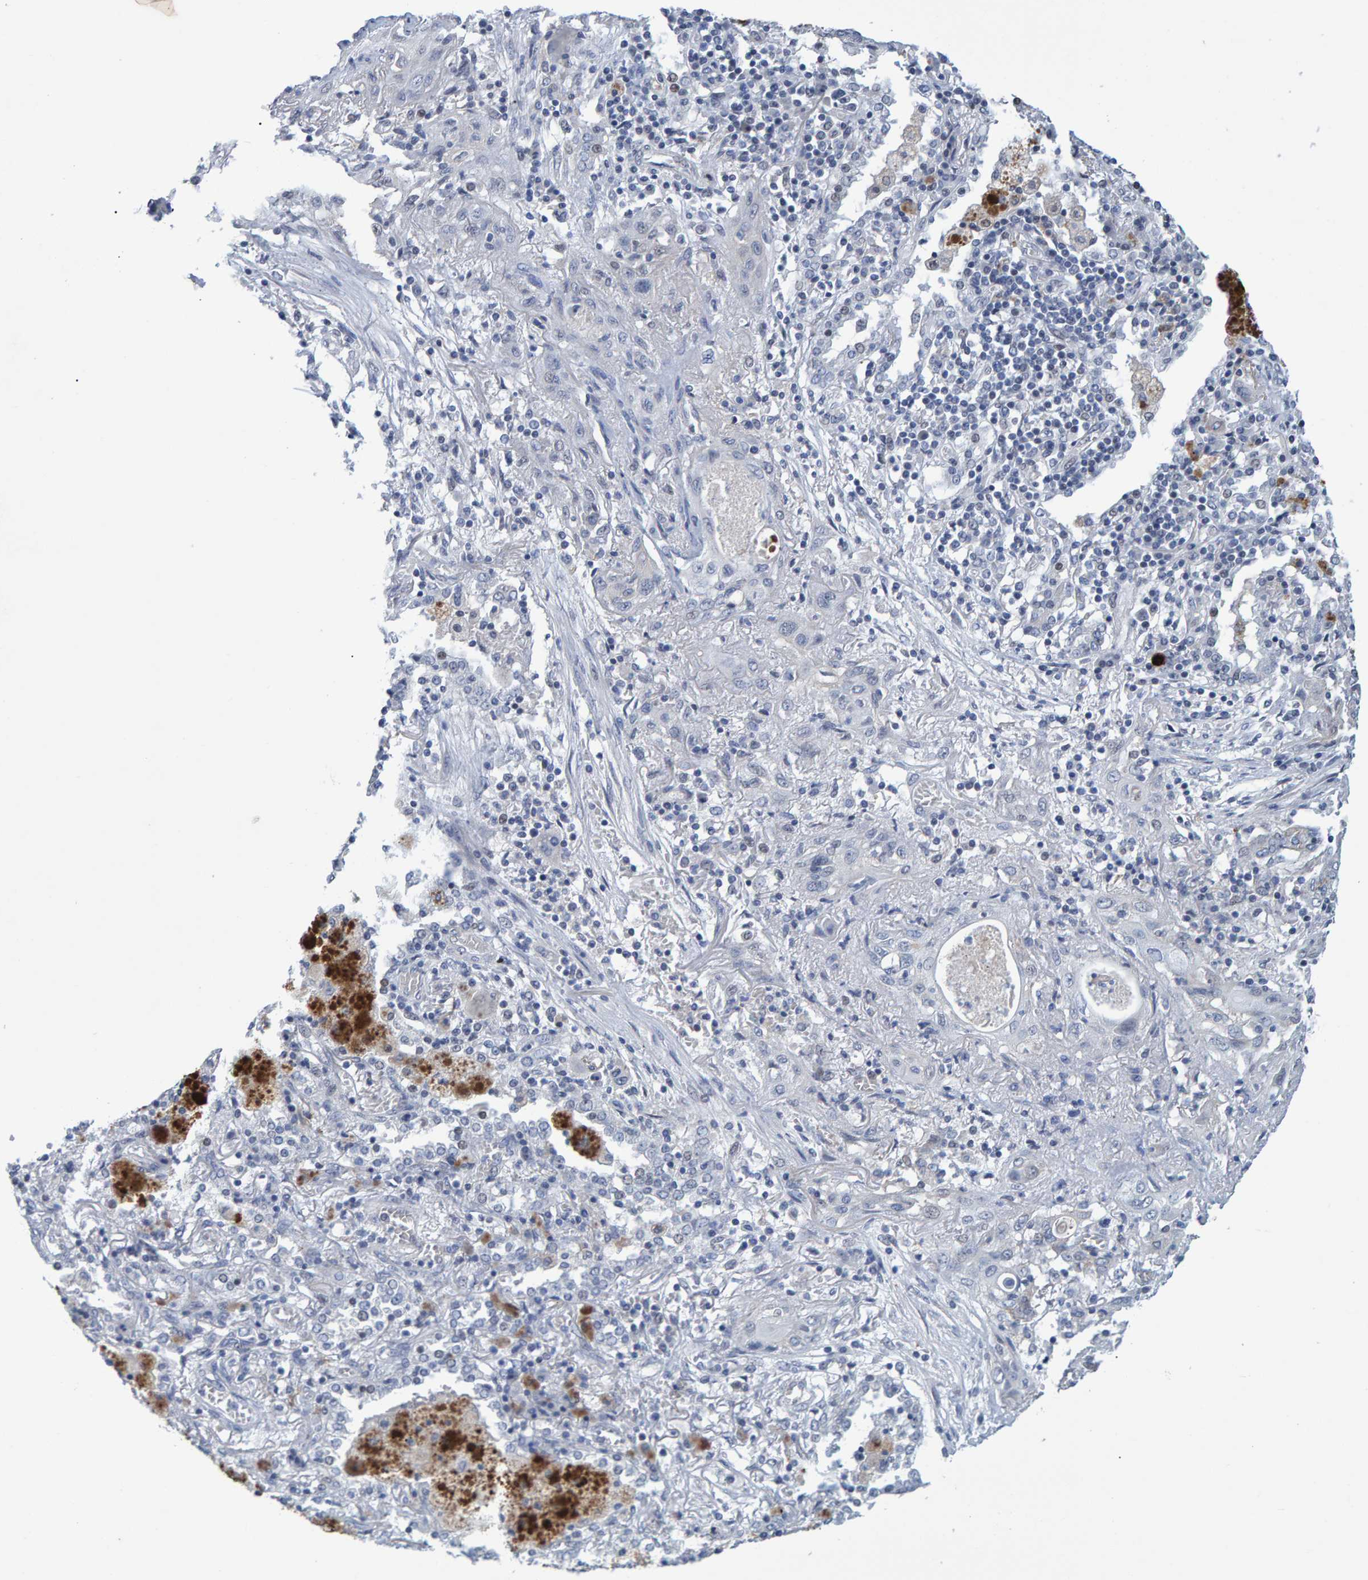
{"staining": {"intensity": "negative", "quantity": "none", "location": "none"}, "tissue": "lung cancer", "cell_type": "Tumor cells", "image_type": "cancer", "snomed": [{"axis": "morphology", "description": "Squamous cell carcinoma, NOS"}, {"axis": "topography", "description": "Lung"}], "caption": "Tumor cells show no significant protein staining in lung cancer.", "gene": "PROCA1", "patient": {"sex": "female", "age": 47}}